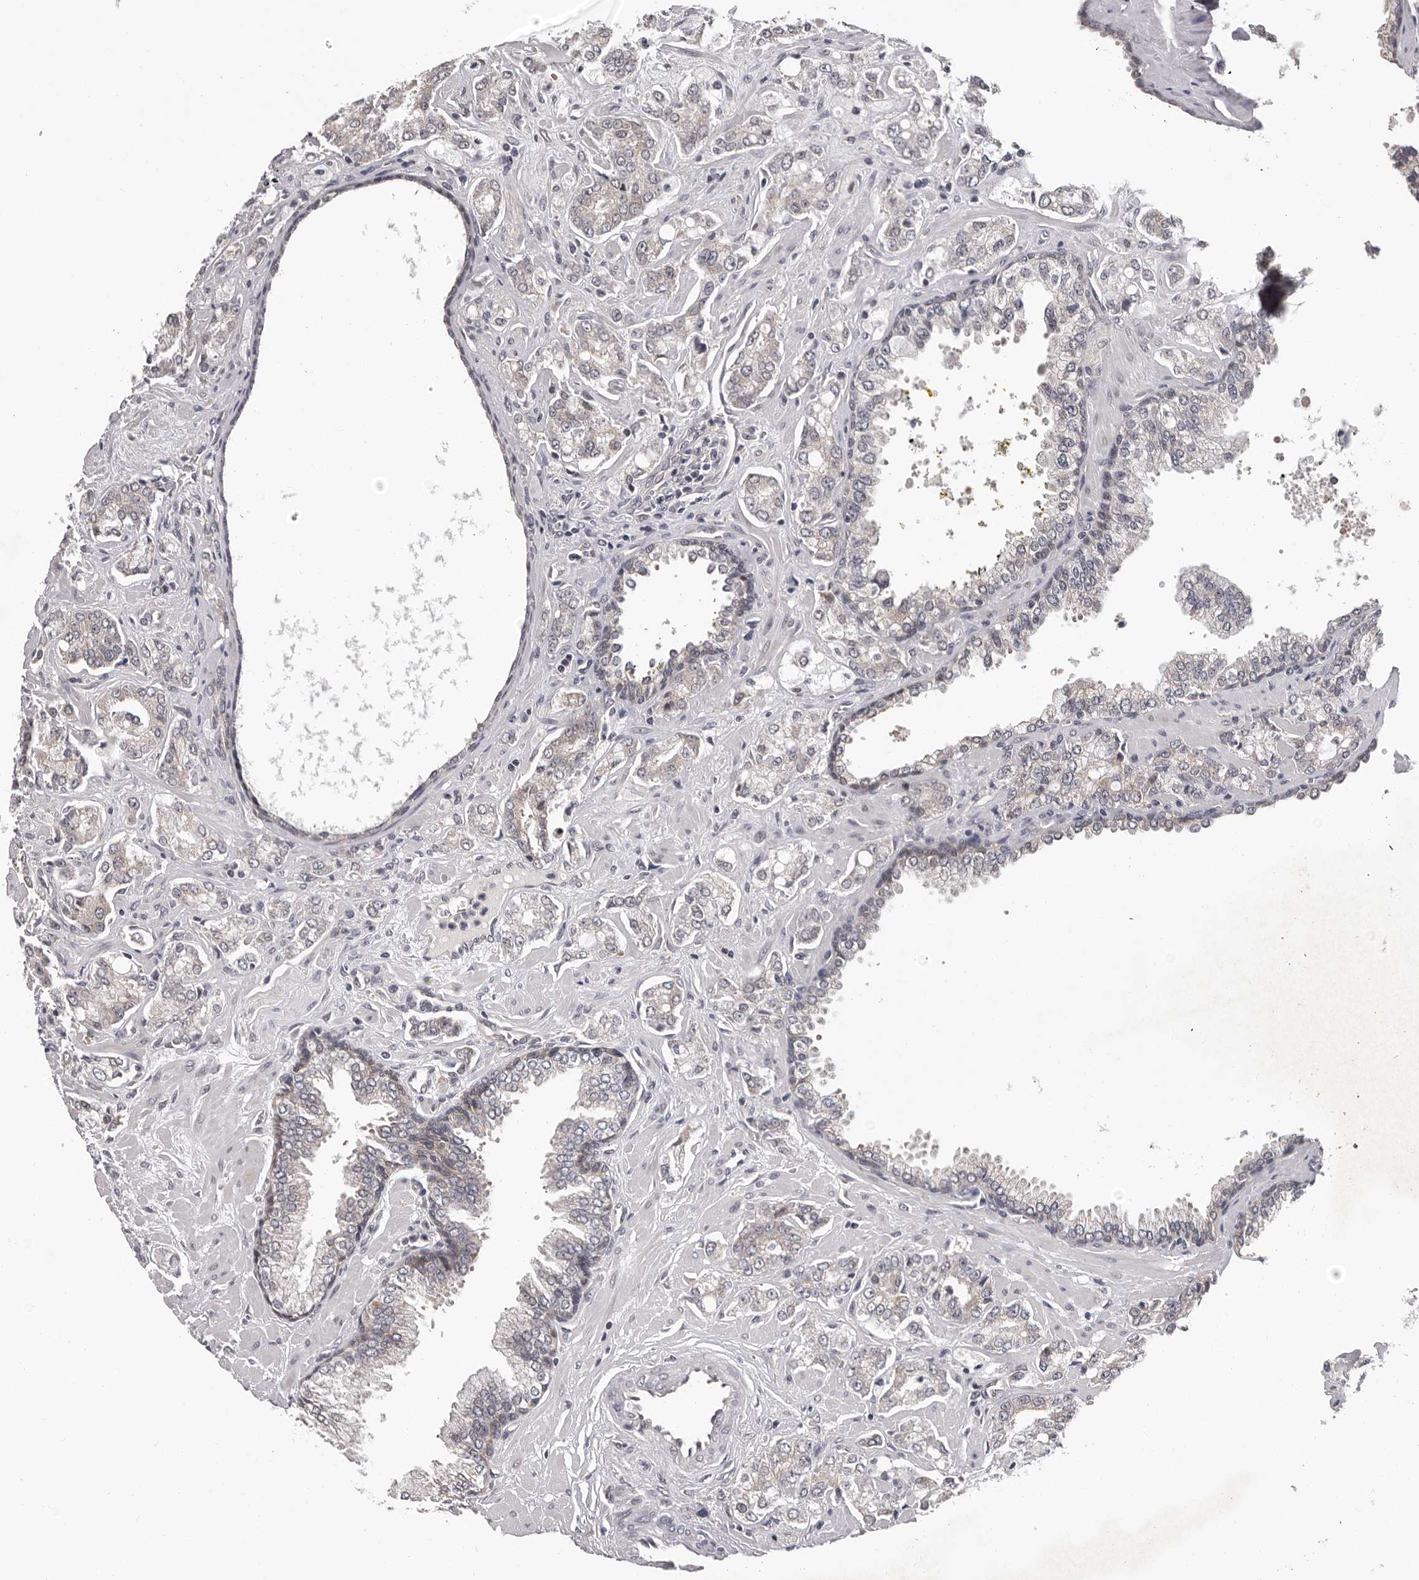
{"staining": {"intensity": "weak", "quantity": "<25%", "location": "cytoplasmic/membranous"}, "tissue": "prostate cancer", "cell_type": "Tumor cells", "image_type": "cancer", "snomed": [{"axis": "morphology", "description": "Adenocarcinoma, High grade"}, {"axis": "topography", "description": "Prostate"}], "caption": "Immunohistochemistry histopathology image of neoplastic tissue: human prostate cancer (adenocarcinoma (high-grade)) stained with DAB exhibits no significant protein expression in tumor cells.", "gene": "MED8", "patient": {"sex": "male", "age": 67}}